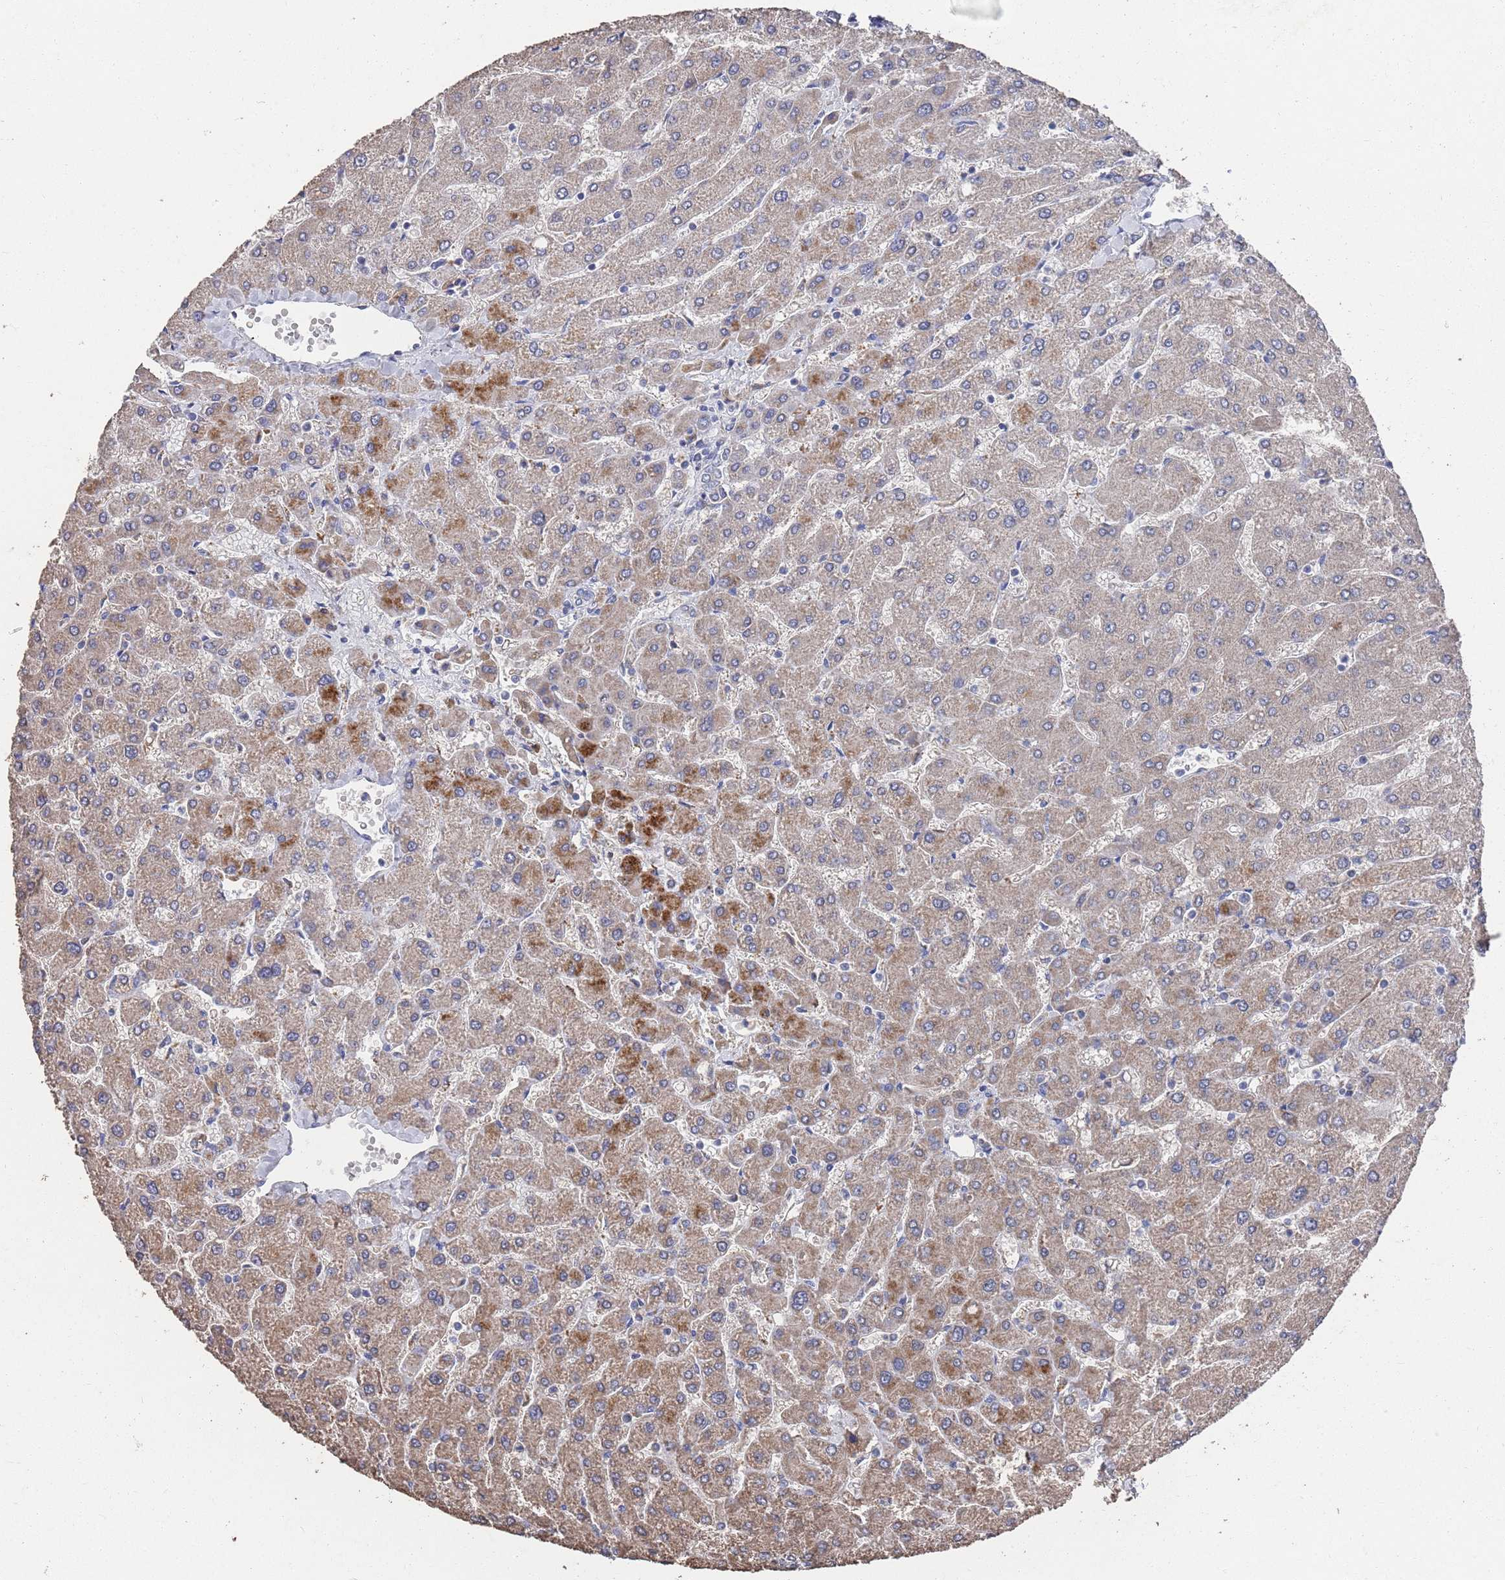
{"staining": {"intensity": "negative", "quantity": "none", "location": "none"}, "tissue": "liver", "cell_type": "Cholangiocytes", "image_type": "normal", "snomed": [{"axis": "morphology", "description": "Normal tissue, NOS"}, {"axis": "topography", "description": "Liver"}], "caption": "Immunohistochemical staining of normal liver reveals no significant expression in cholangiocytes.", "gene": "BTBD18", "patient": {"sex": "male", "age": 55}}